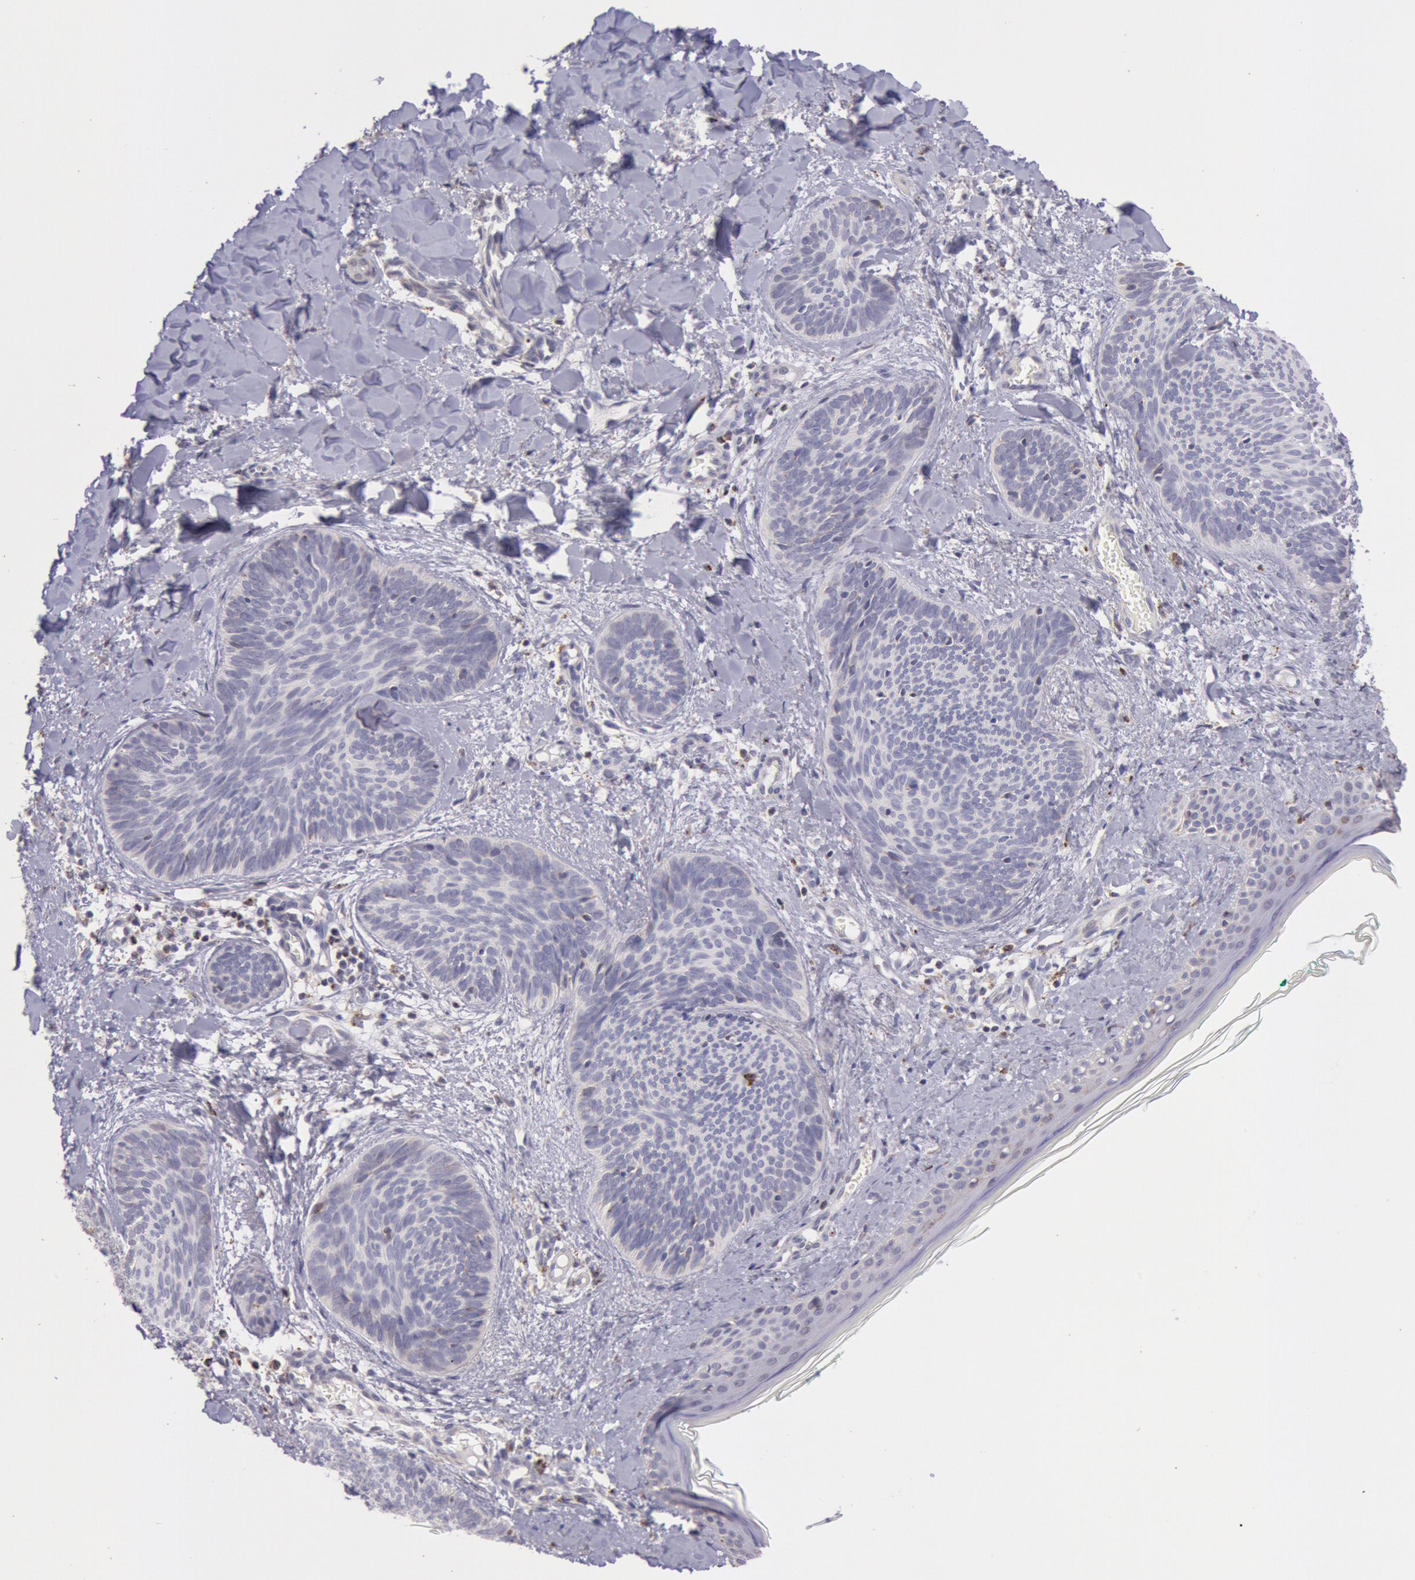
{"staining": {"intensity": "weak", "quantity": "<25%", "location": "cytoplasmic/membranous"}, "tissue": "skin cancer", "cell_type": "Tumor cells", "image_type": "cancer", "snomed": [{"axis": "morphology", "description": "Basal cell carcinoma"}, {"axis": "topography", "description": "Skin"}], "caption": "Micrograph shows no protein expression in tumor cells of basal cell carcinoma (skin) tissue.", "gene": "FRMD6", "patient": {"sex": "female", "age": 81}}